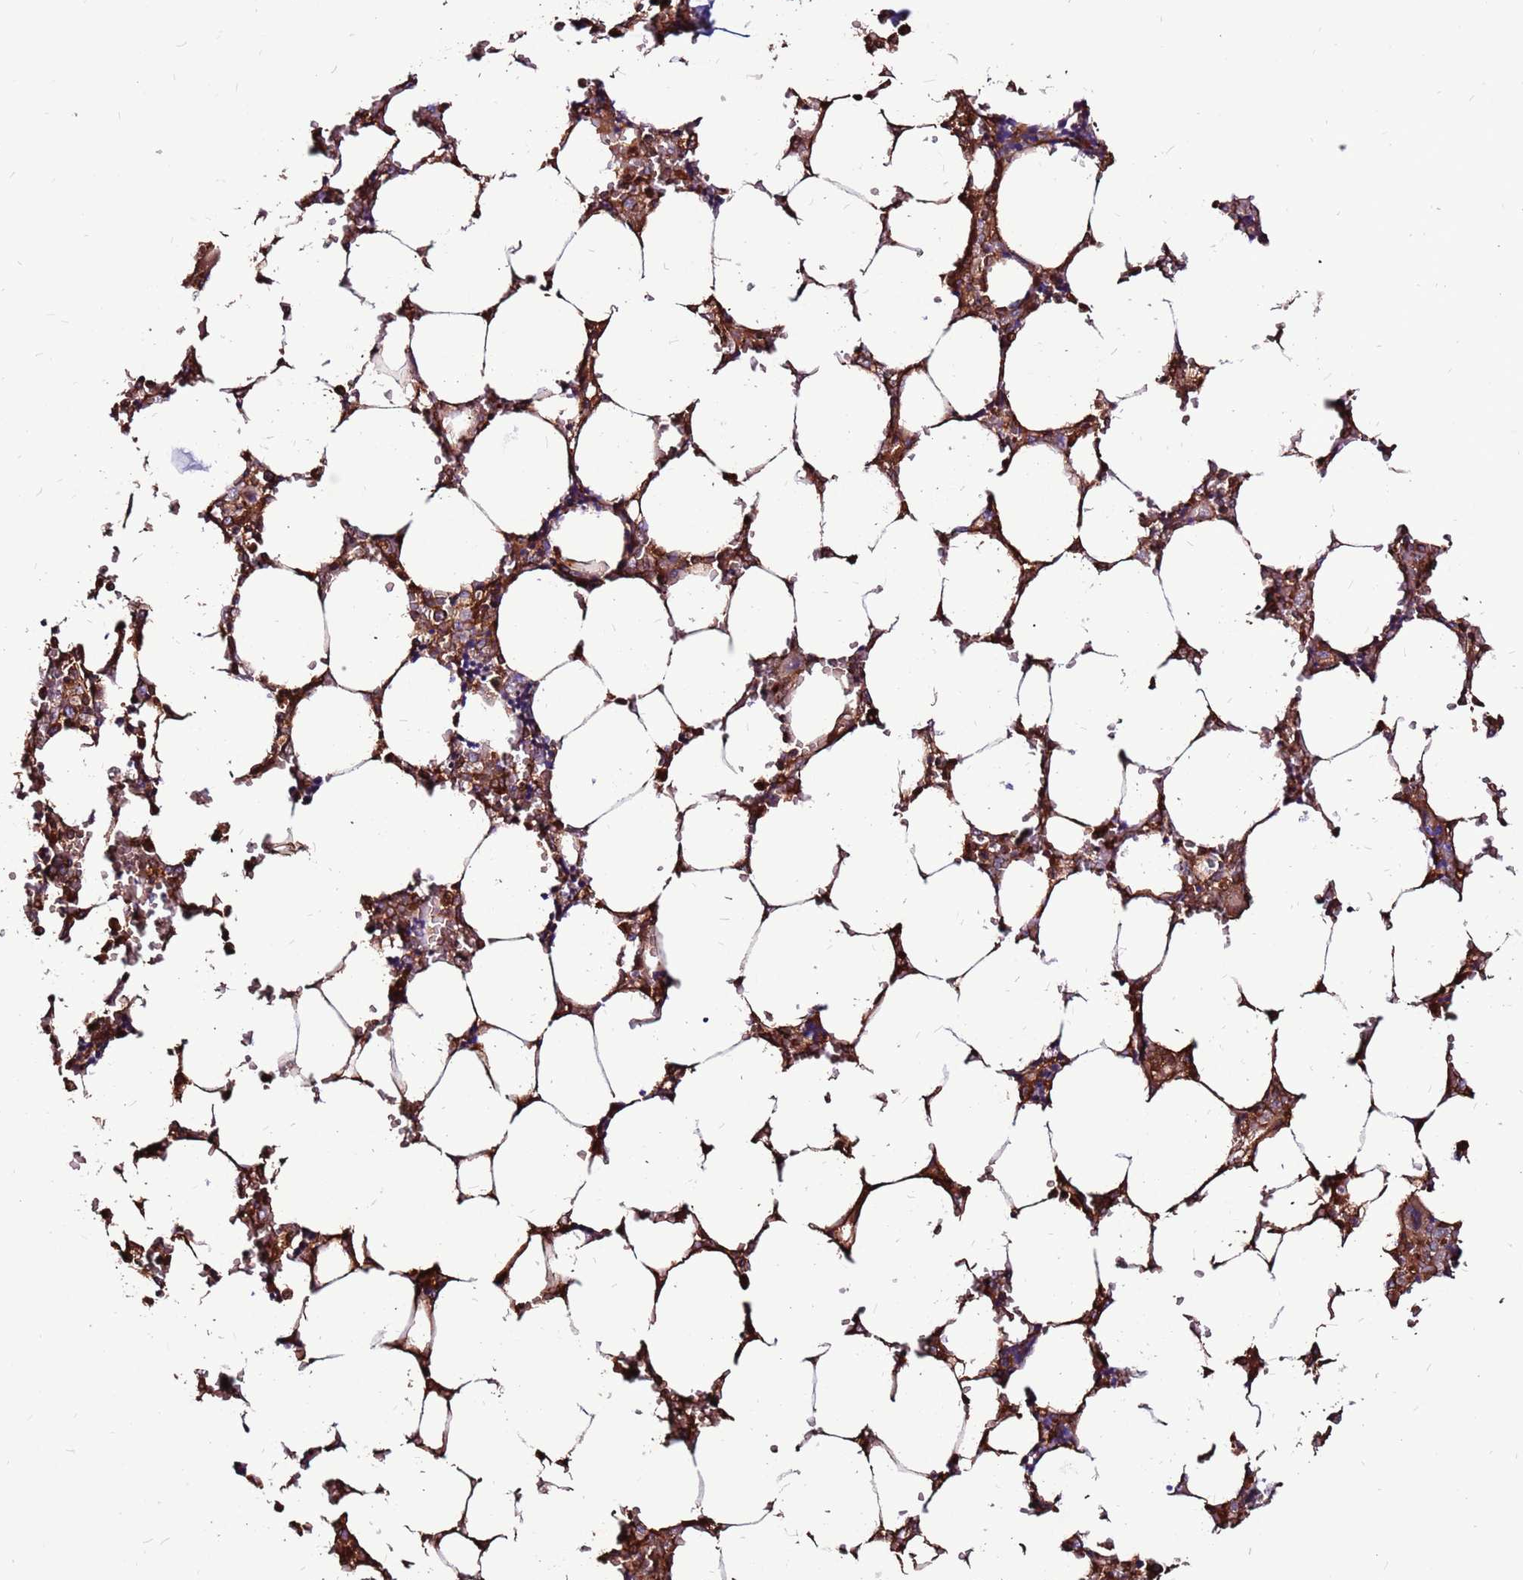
{"staining": {"intensity": "strong", "quantity": "25%-75%", "location": "cytoplasmic/membranous"}, "tissue": "bone marrow", "cell_type": "Hematopoietic cells", "image_type": "normal", "snomed": [{"axis": "morphology", "description": "Normal tissue, NOS"}, {"axis": "topography", "description": "Bone marrow"}], "caption": "Protein staining of normal bone marrow demonstrates strong cytoplasmic/membranous positivity in about 25%-75% of hematopoietic cells. (DAB = brown stain, brightfield microscopy at high magnification).", "gene": "CCDC71", "patient": {"sex": "male", "age": 64}}